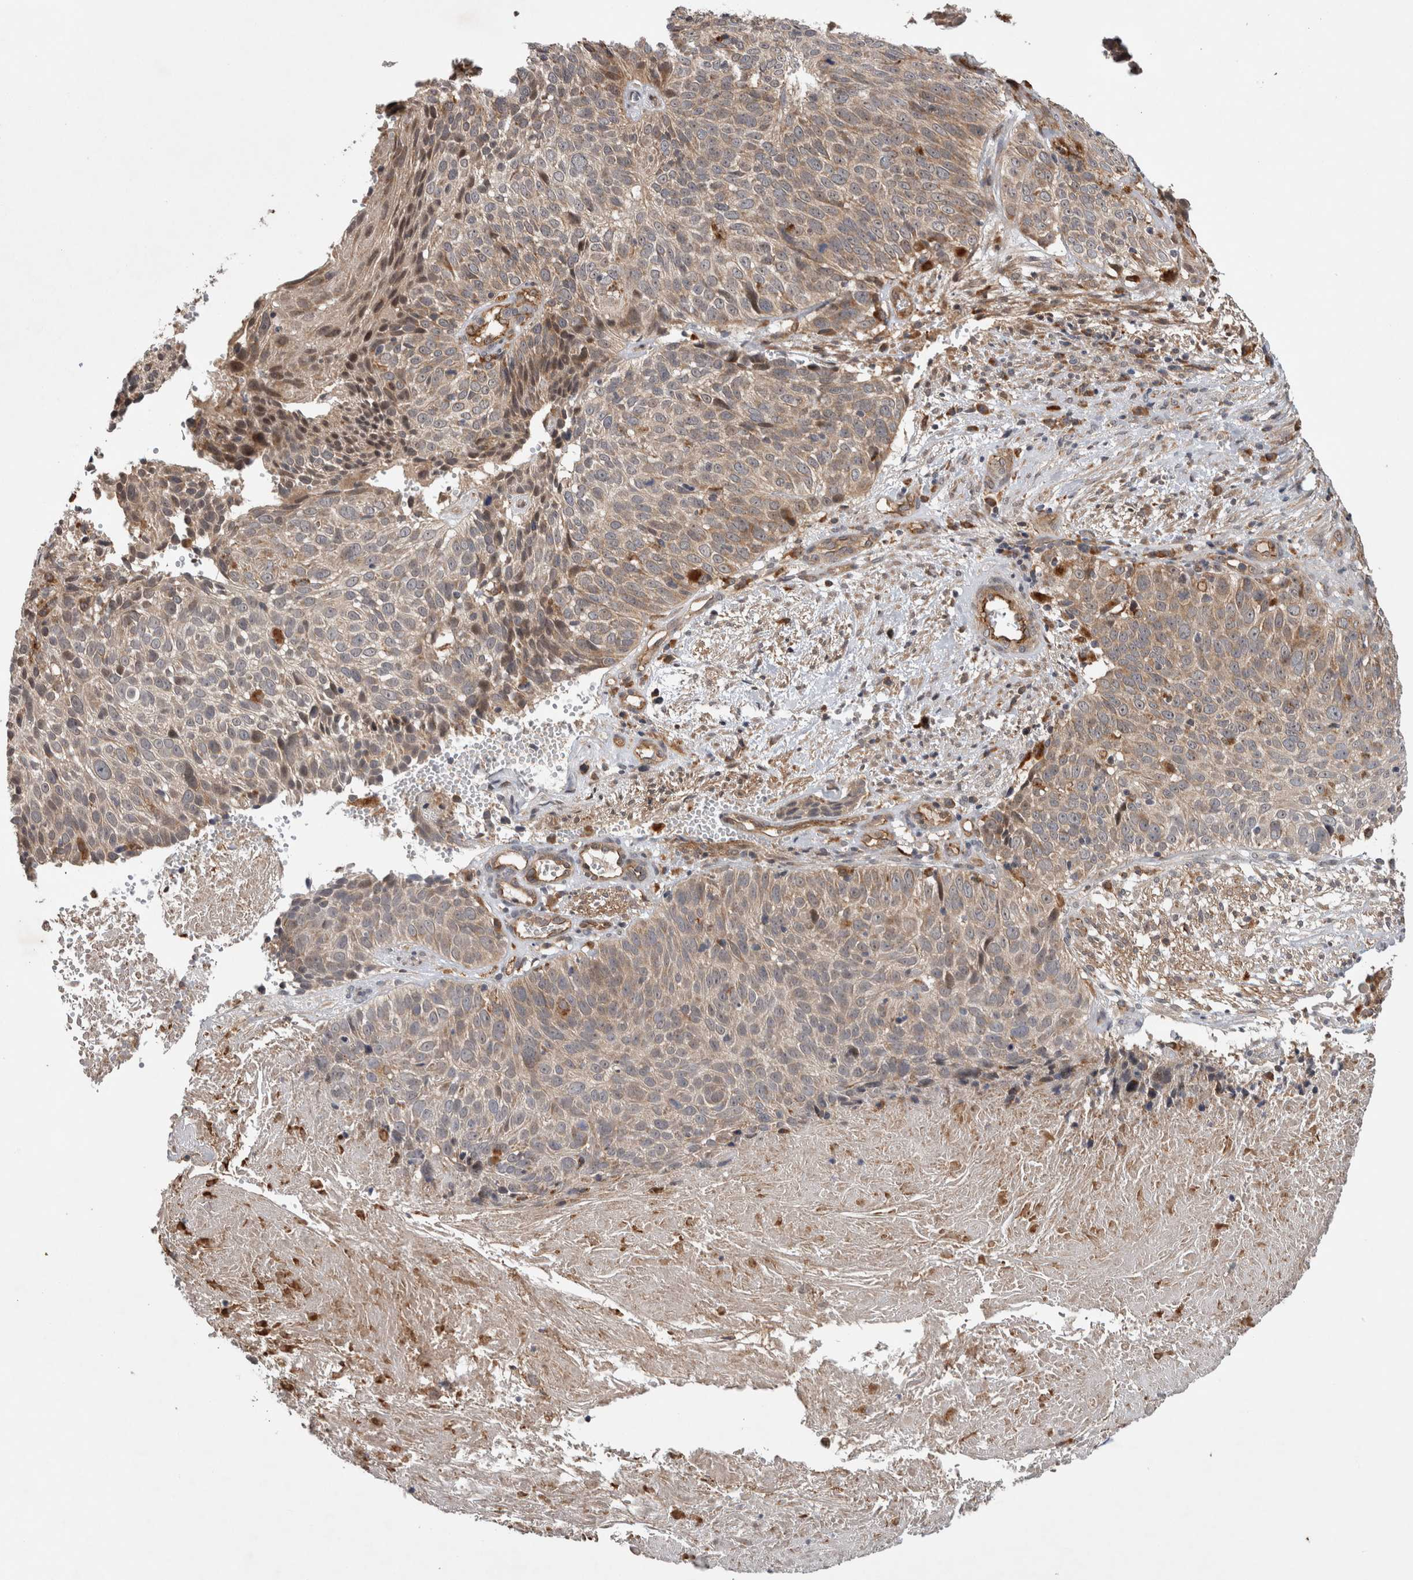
{"staining": {"intensity": "weak", "quantity": ">75%", "location": "cytoplasmic/membranous"}, "tissue": "cervical cancer", "cell_type": "Tumor cells", "image_type": "cancer", "snomed": [{"axis": "morphology", "description": "Squamous cell carcinoma, NOS"}, {"axis": "topography", "description": "Cervix"}], "caption": "Tumor cells display weak cytoplasmic/membranous positivity in approximately >75% of cells in squamous cell carcinoma (cervical).", "gene": "ADGRL3", "patient": {"sex": "female", "age": 74}}